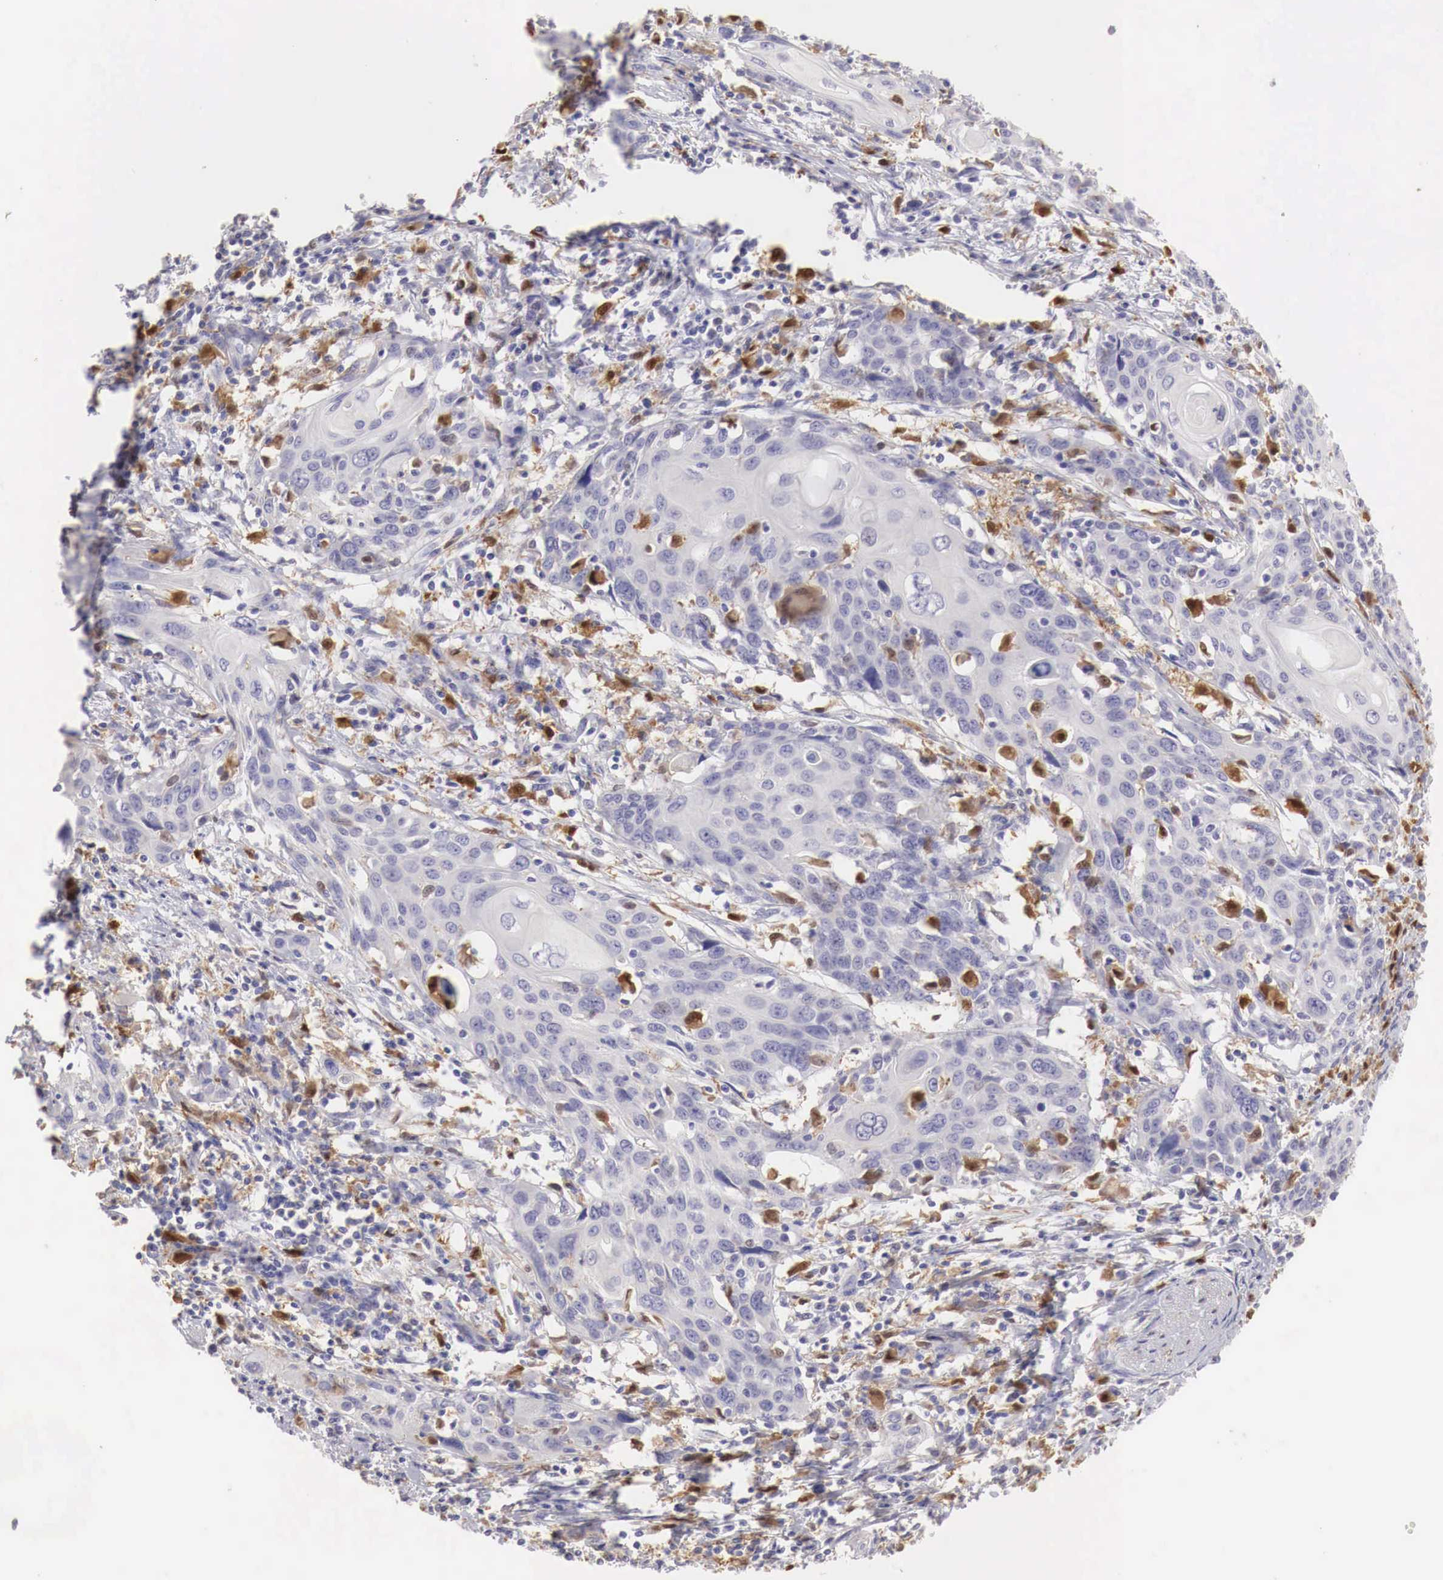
{"staining": {"intensity": "weak", "quantity": "<25%", "location": "cytoplasmic/membranous"}, "tissue": "cervical cancer", "cell_type": "Tumor cells", "image_type": "cancer", "snomed": [{"axis": "morphology", "description": "Squamous cell carcinoma, NOS"}, {"axis": "topography", "description": "Cervix"}], "caption": "Human cervical squamous cell carcinoma stained for a protein using immunohistochemistry (IHC) exhibits no positivity in tumor cells.", "gene": "RENBP", "patient": {"sex": "female", "age": 54}}